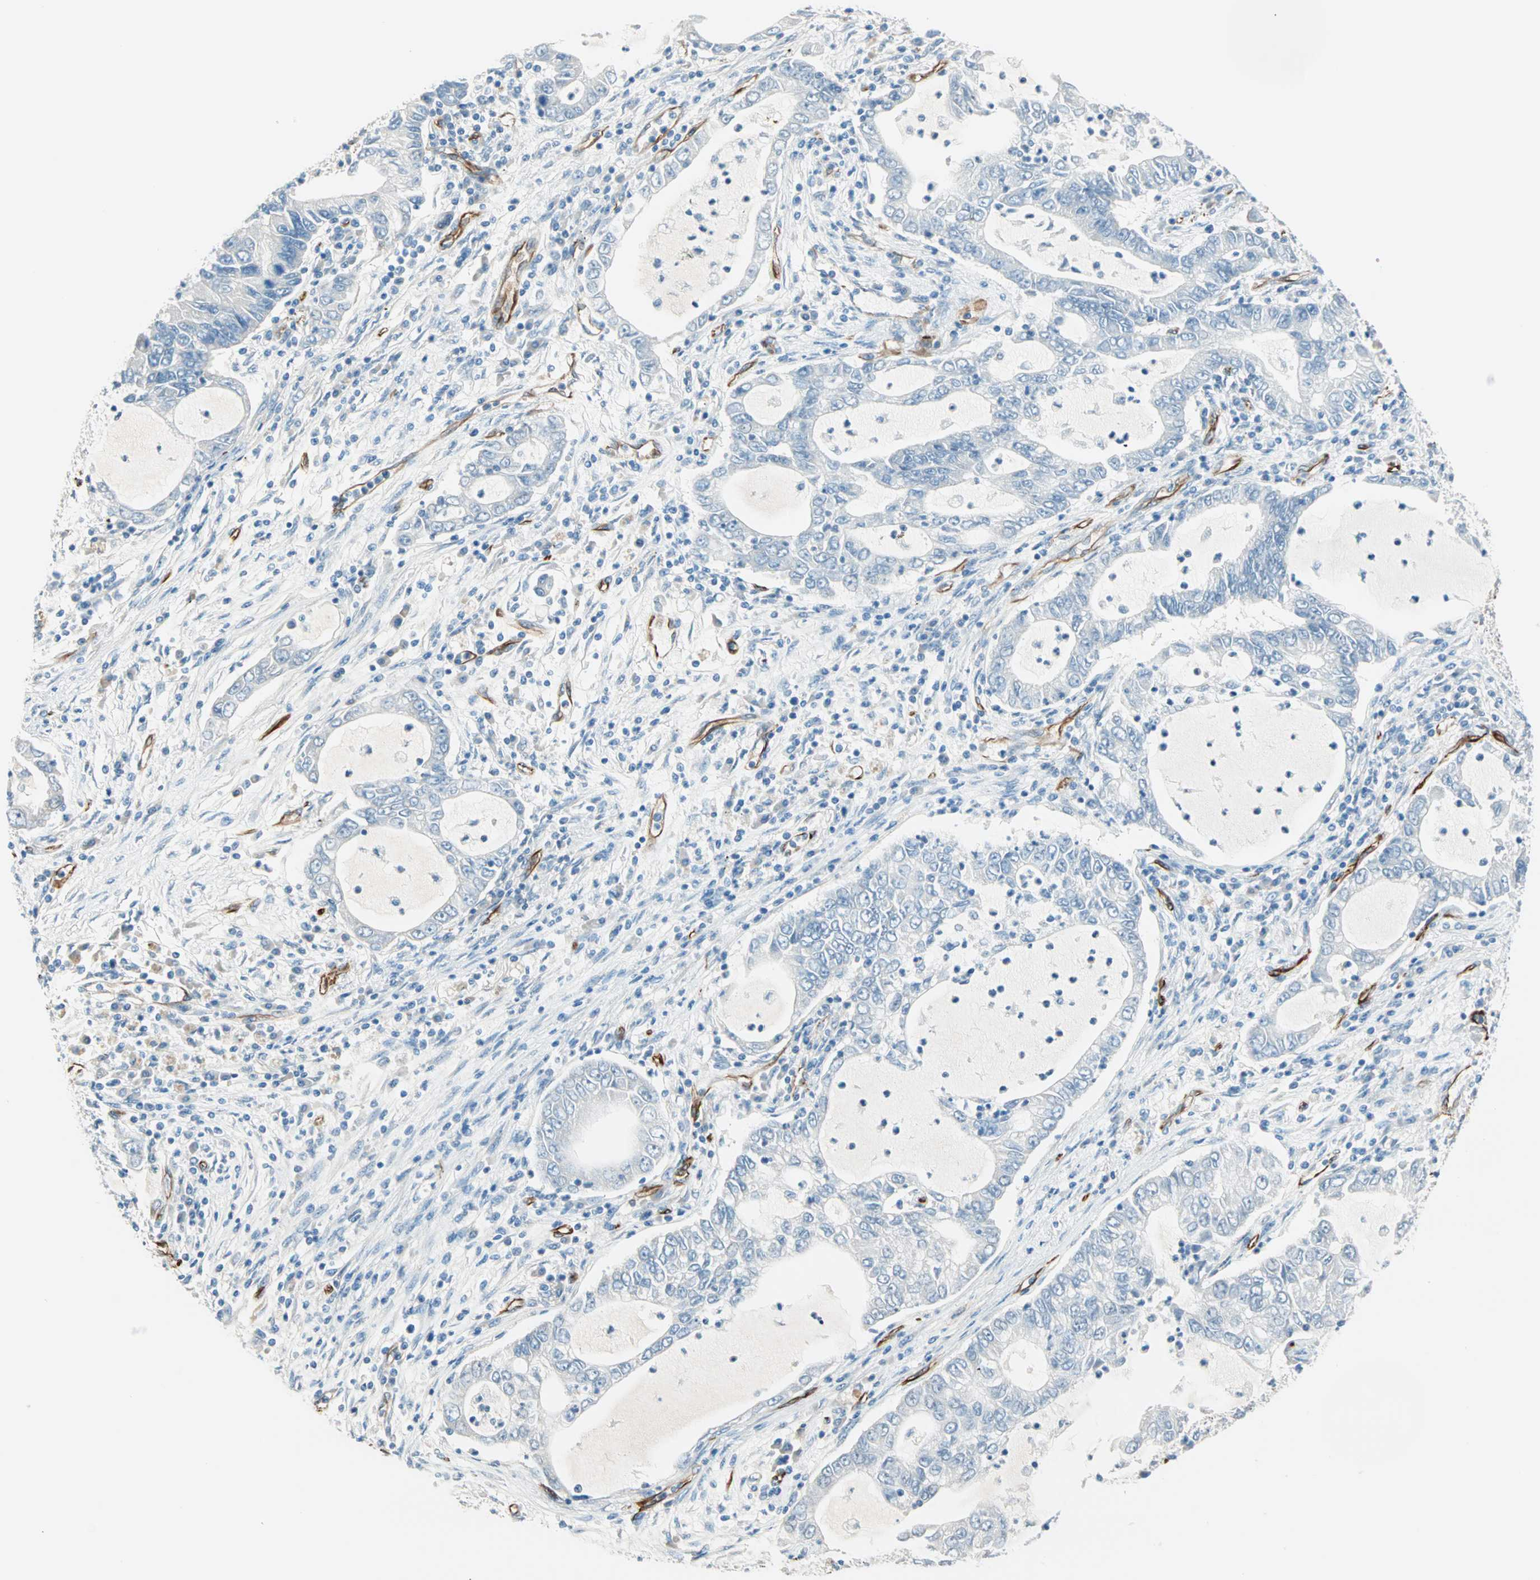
{"staining": {"intensity": "negative", "quantity": "none", "location": "none"}, "tissue": "lung cancer", "cell_type": "Tumor cells", "image_type": "cancer", "snomed": [{"axis": "morphology", "description": "Adenocarcinoma, NOS"}, {"axis": "topography", "description": "Lung"}], "caption": "Histopathology image shows no significant protein staining in tumor cells of adenocarcinoma (lung).", "gene": "NES", "patient": {"sex": "female", "age": 51}}